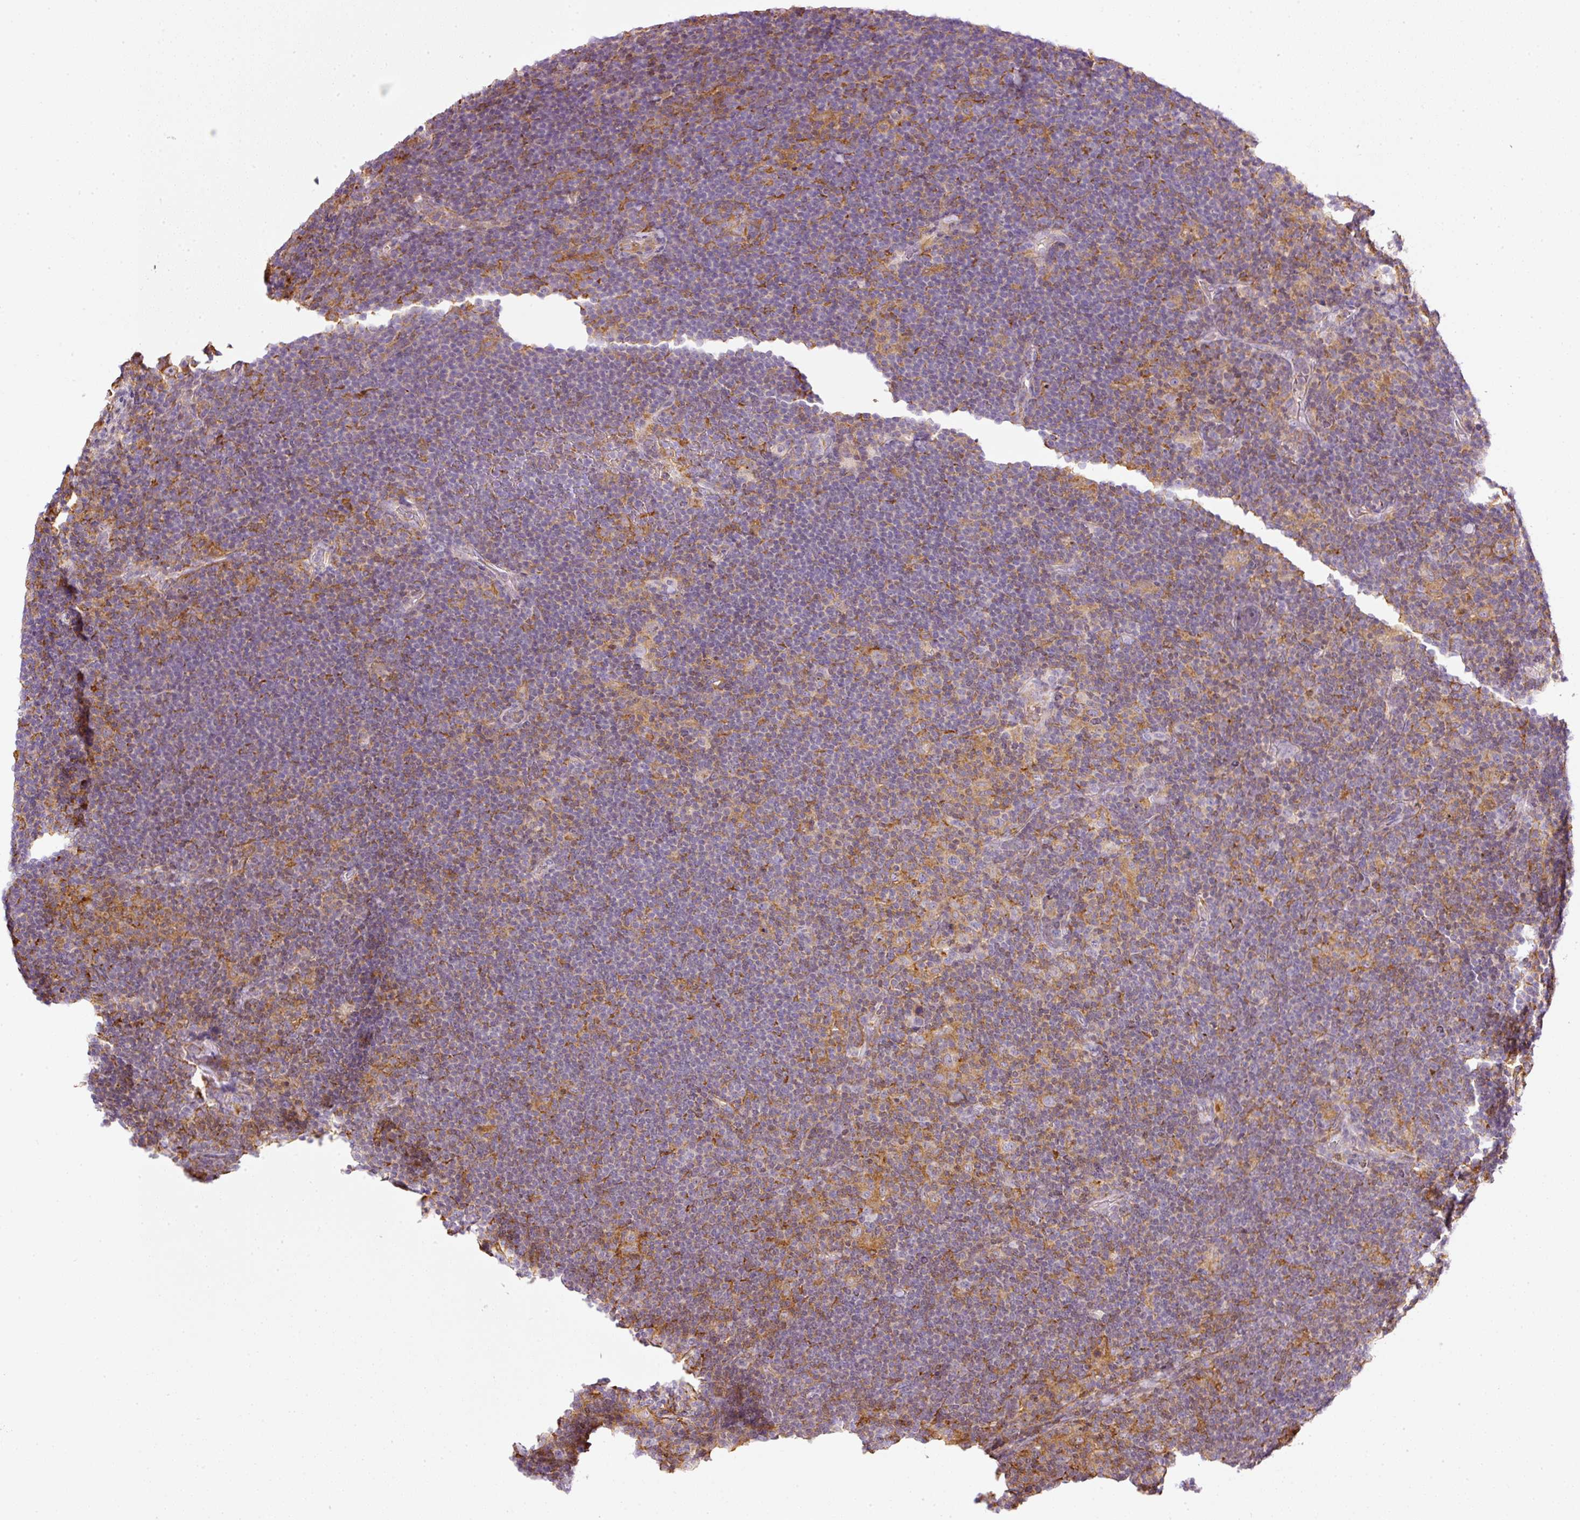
{"staining": {"intensity": "negative", "quantity": "none", "location": "none"}, "tissue": "lymphoma", "cell_type": "Tumor cells", "image_type": "cancer", "snomed": [{"axis": "morphology", "description": "Hodgkin's disease, NOS"}, {"axis": "topography", "description": "Lymph node"}], "caption": "The image demonstrates no staining of tumor cells in lymphoma. Nuclei are stained in blue.", "gene": "SCNM1", "patient": {"sex": "female", "age": 57}}